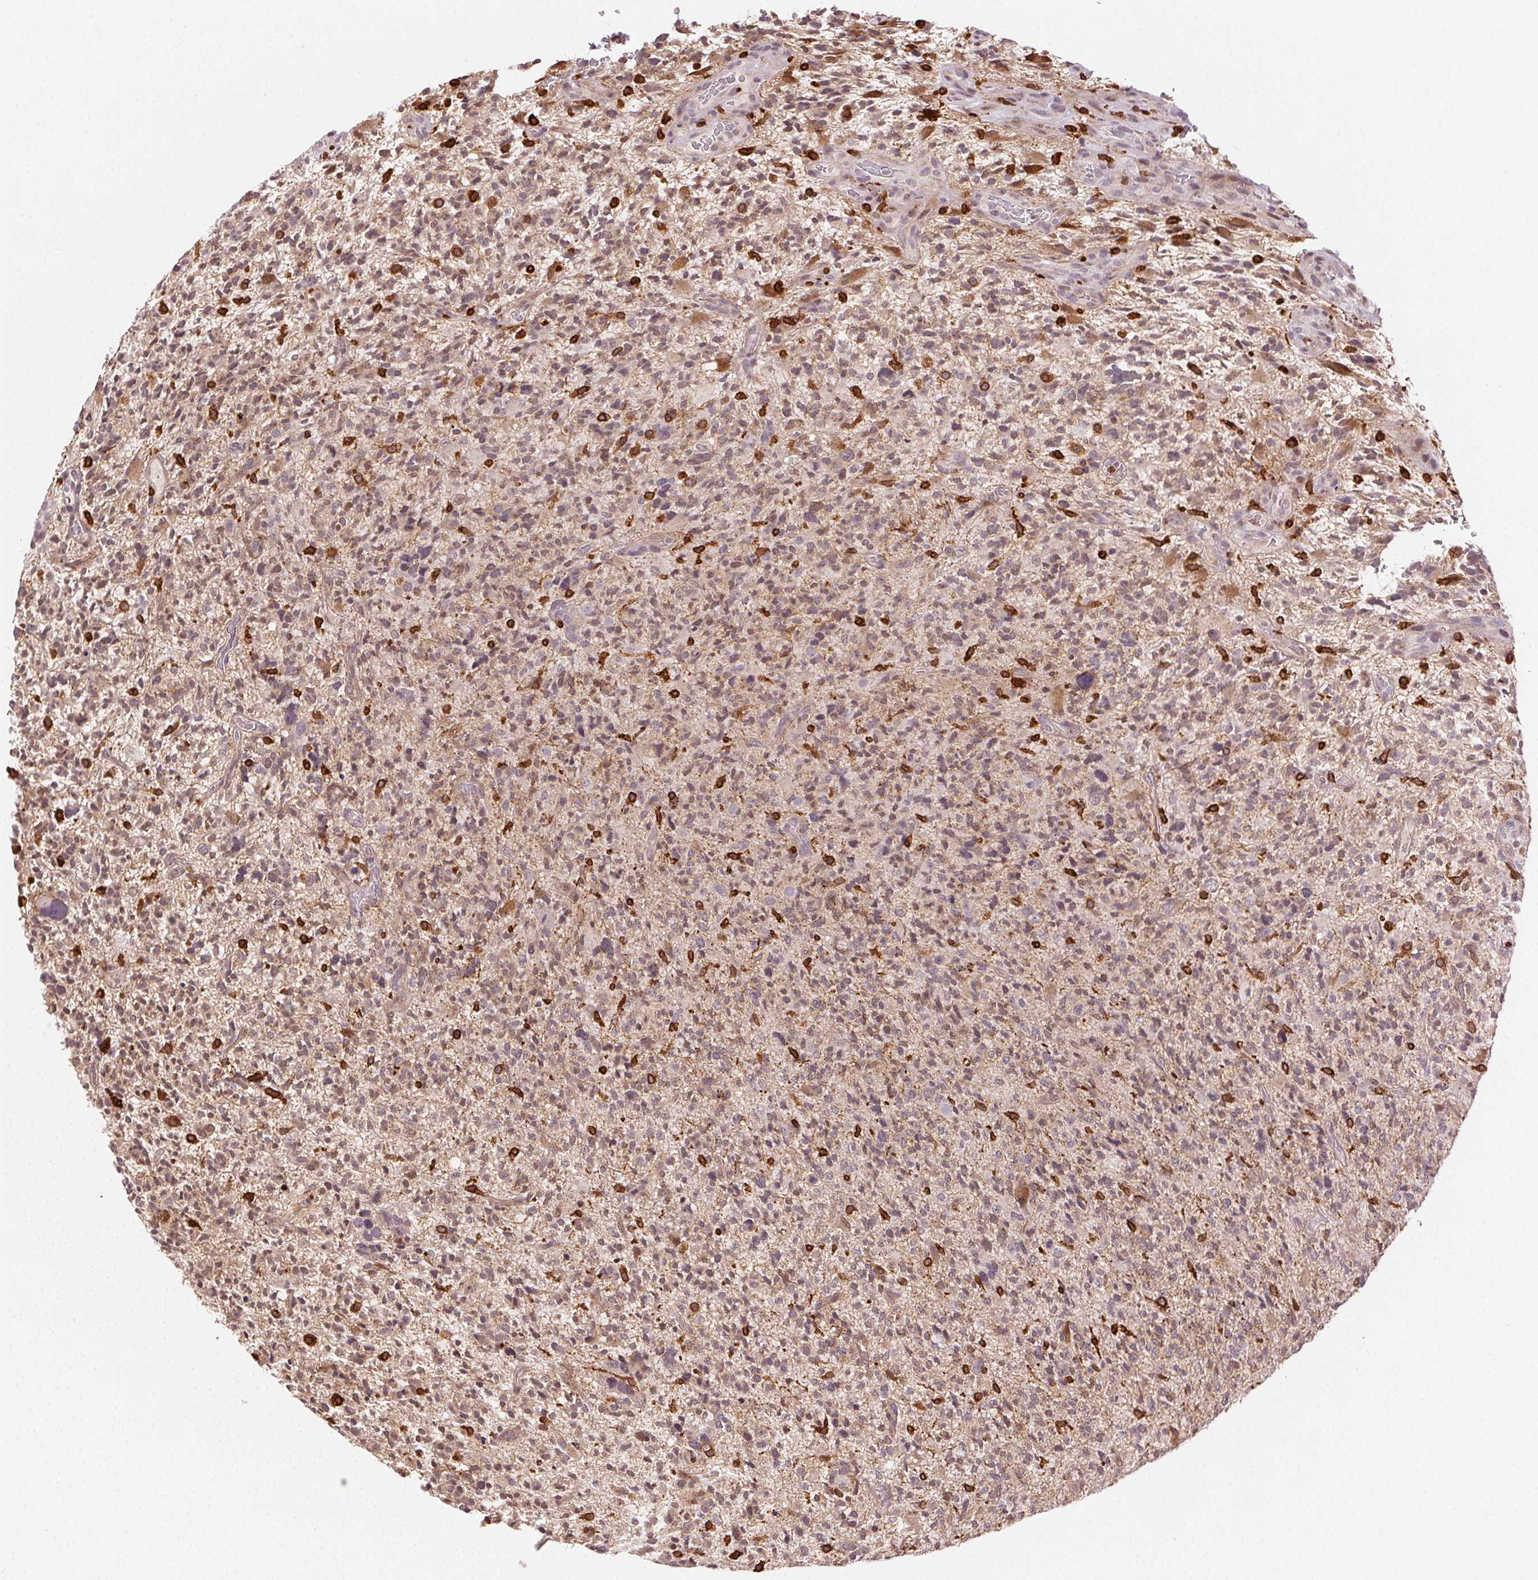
{"staining": {"intensity": "weak", "quantity": "<25%", "location": "cytoplasmic/membranous"}, "tissue": "glioma", "cell_type": "Tumor cells", "image_type": "cancer", "snomed": [{"axis": "morphology", "description": "Glioma, malignant, High grade"}, {"axis": "topography", "description": "Brain"}], "caption": "This photomicrograph is of glioma stained with IHC to label a protein in brown with the nuclei are counter-stained blue. There is no positivity in tumor cells.", "gene": "RNASET2", "patient": {"sex": "female", "age": 71}}